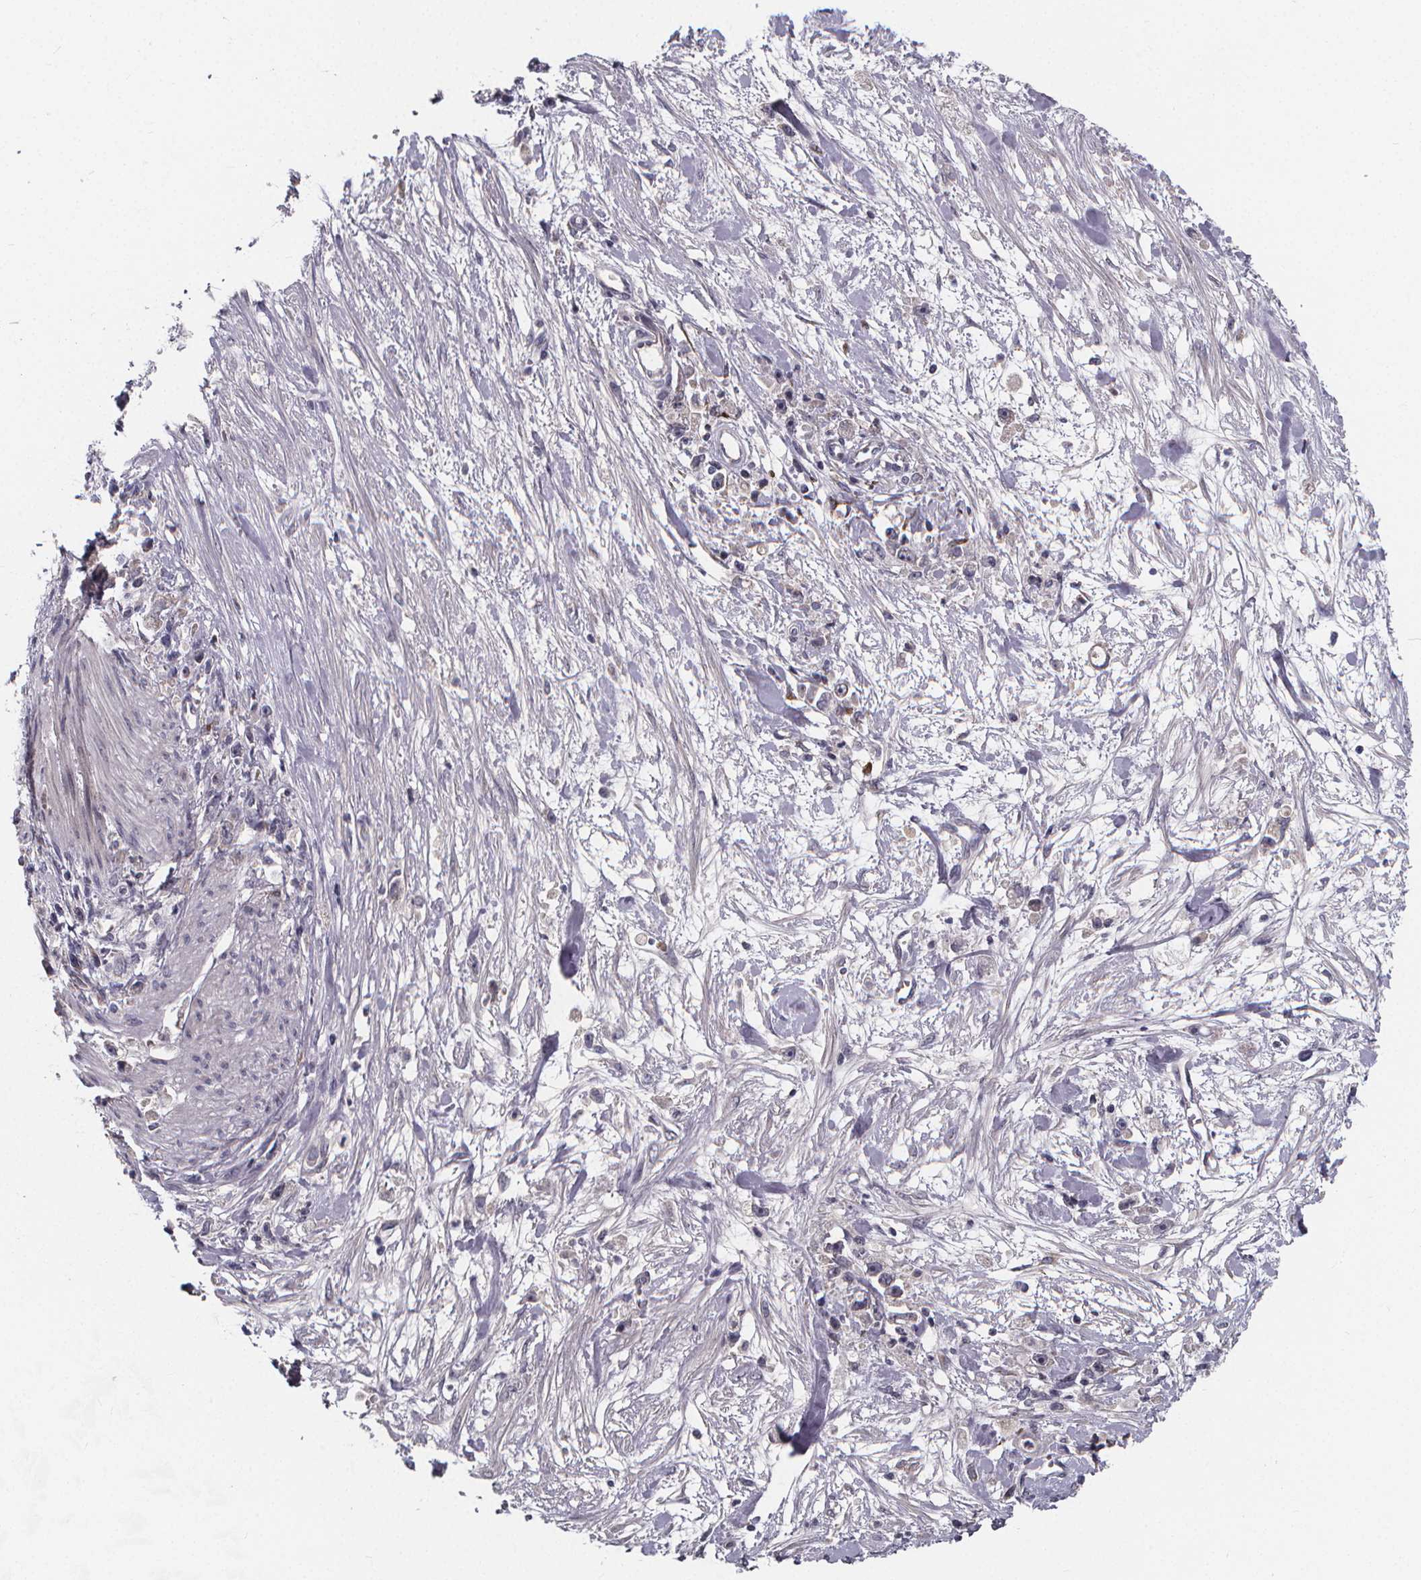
{"staining": {"intensity": "negative", "quantity": "none", "location": "none"}, "tissue": "stomach cancer", "cell_type": "Tumor cells", "image_type": "cancer", "snomed": [{"axis": "morphology", "description": "Adenocarcinoma, NOS"}, {"axis": "topography", "description": "Stomach"}], "caption": "Immunohistochemistry (IHC) of stomach cancer shows no positivity in tumor cells. Nuclei are stained in blue.", "gene": "AGT", "patient": {"sex": "female", "age": 59}}